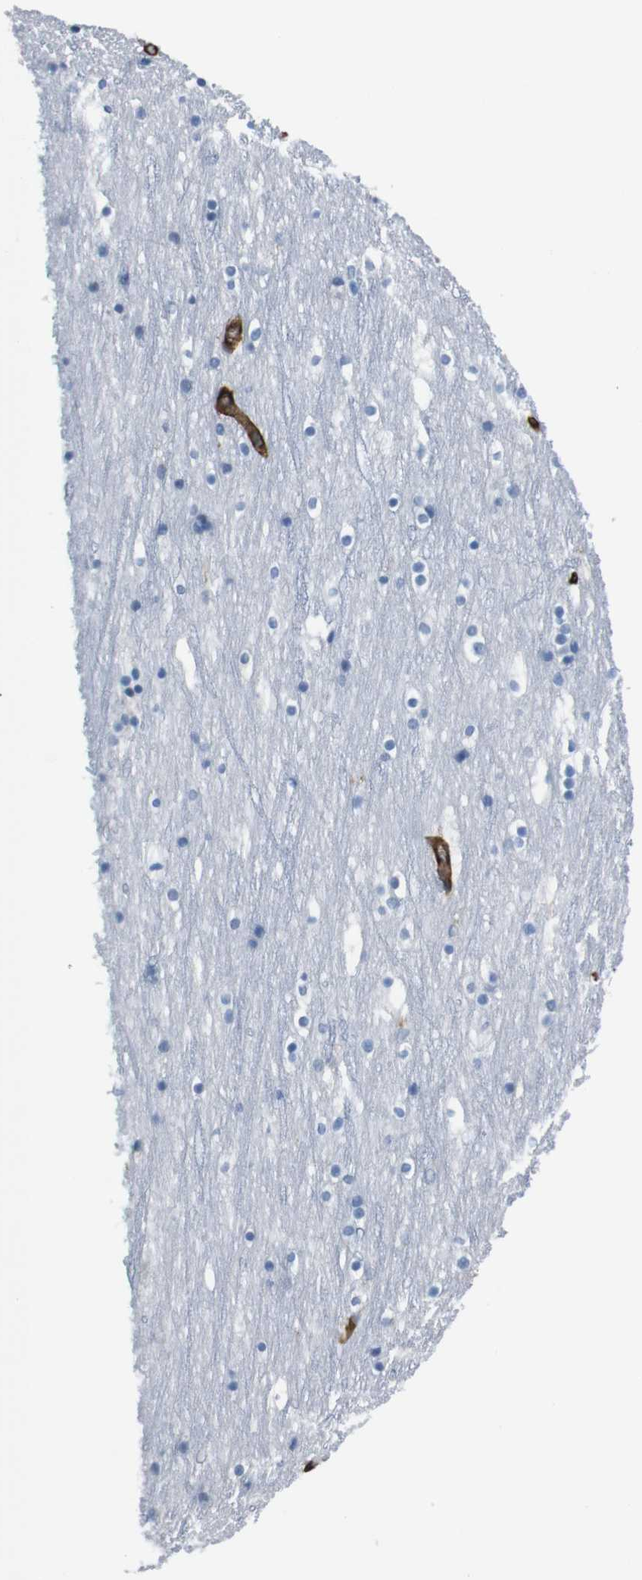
{"staining": {"intensity": "strong", "quantity": ">75%", "location": "cytoplasmic/membranous"}, "tissue": "cerebral cortex", "cell_type": "Endothelial cells", "image_type": "normal", "snomed": [{"axis": "morphology", "description": "Normal tissue, NOS"}, {"axis": "topography", "description": "Cerebral cortex"}], "caption": "This is a micrograph of immunohistochemistry (IHC) staining of normal cerebral cortex, which shows strong expression in the cytoplasmic/membranous of endothelial cells.", "gene": "HSPA12B", "patient": {"sex": "male", "age": 45}}